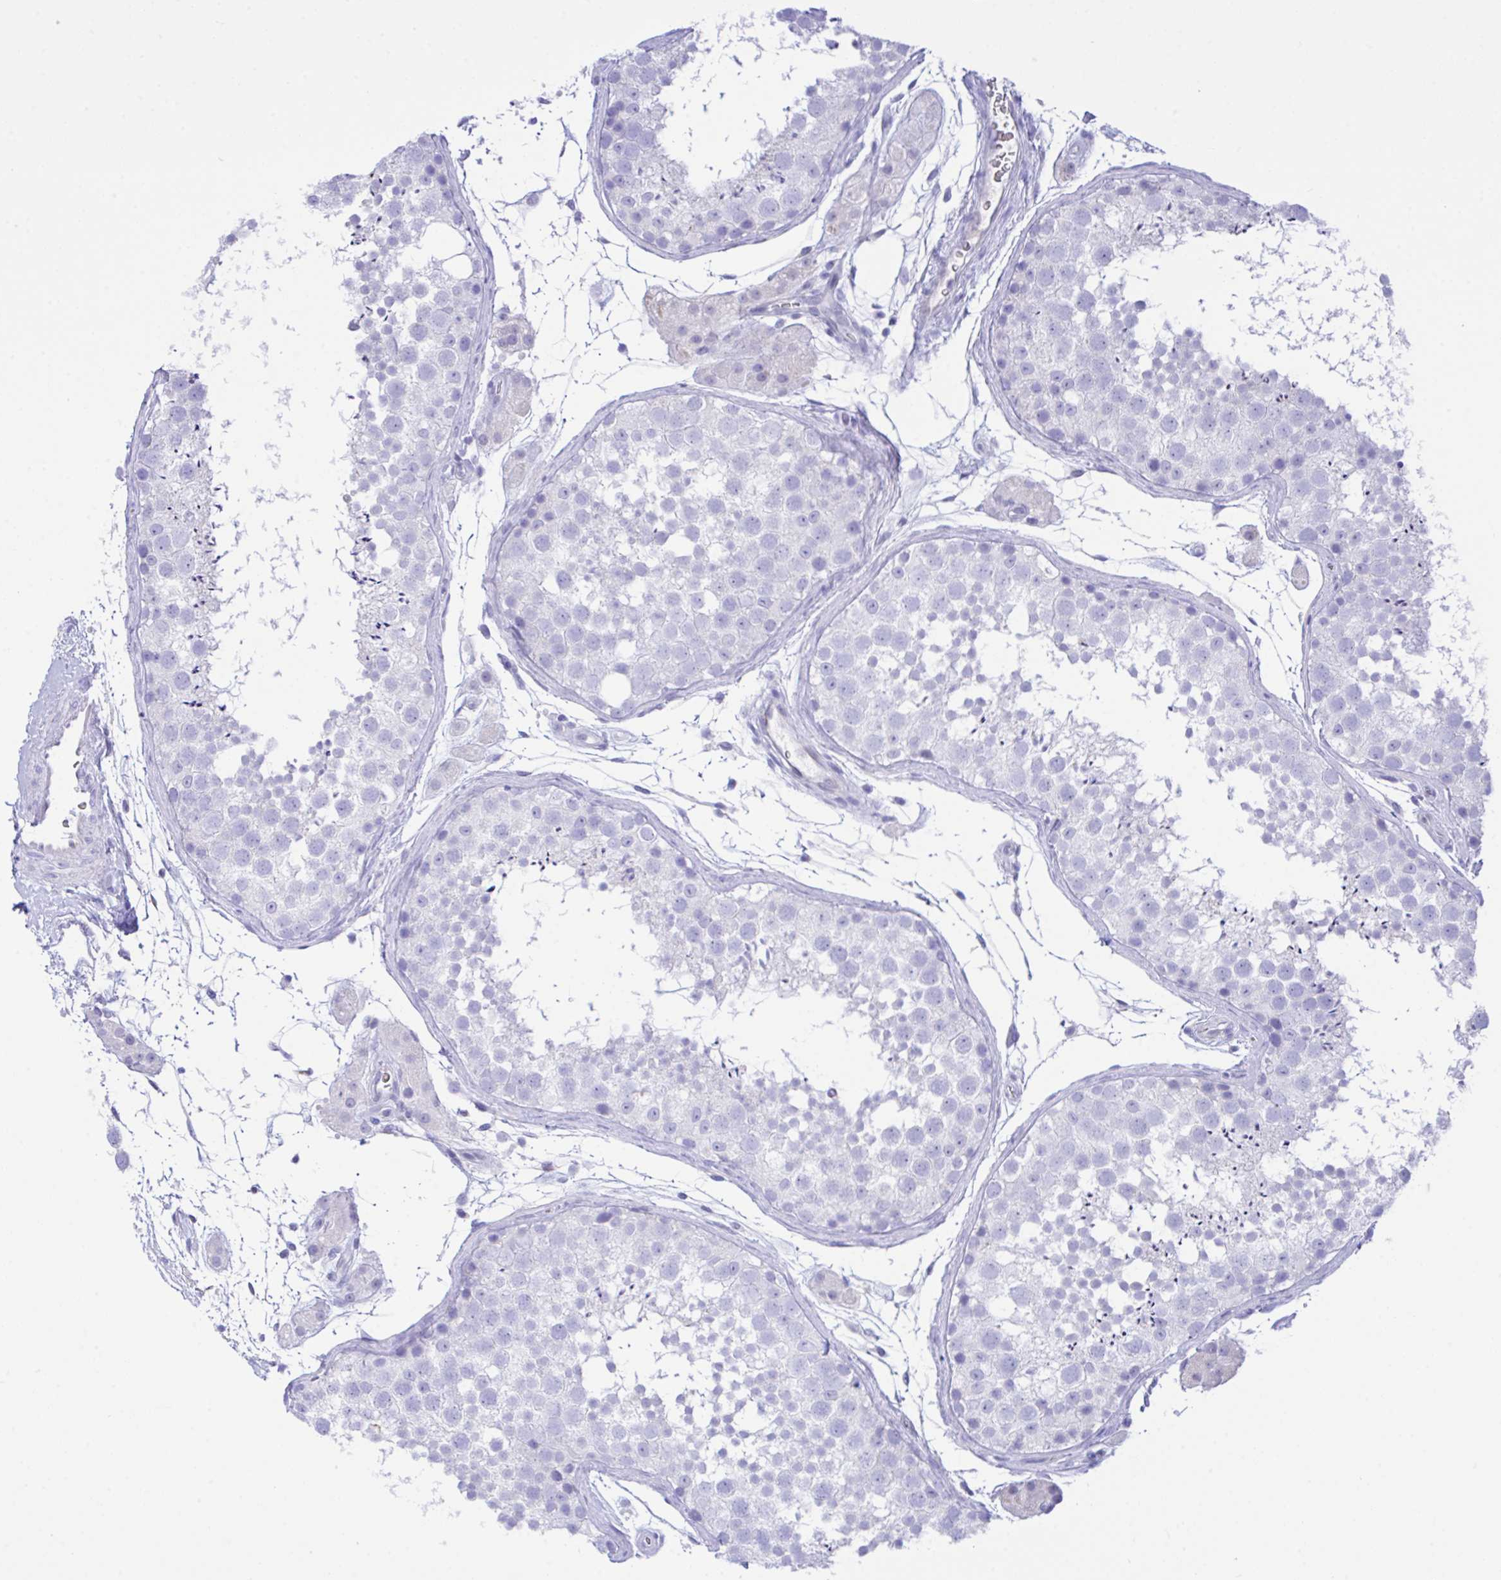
{"staining": {"intensity": "negative", "quantity": "none", "location": "none"}, "tissue": "testis", "cell_type": "Cells in seminiferous ducts", "image_type": "normal", "snomed": [{"axis": "morphology", "description": "Normal tissue, NOS"}, {"axis": "topography", "description": "Testis"}], "caption": "Immunohistochemistry of normal testis displays no positivity in cells in seminiferous ducts.", "gene": "ZNF221", "patient": {"sex": "male", "age": 41}}